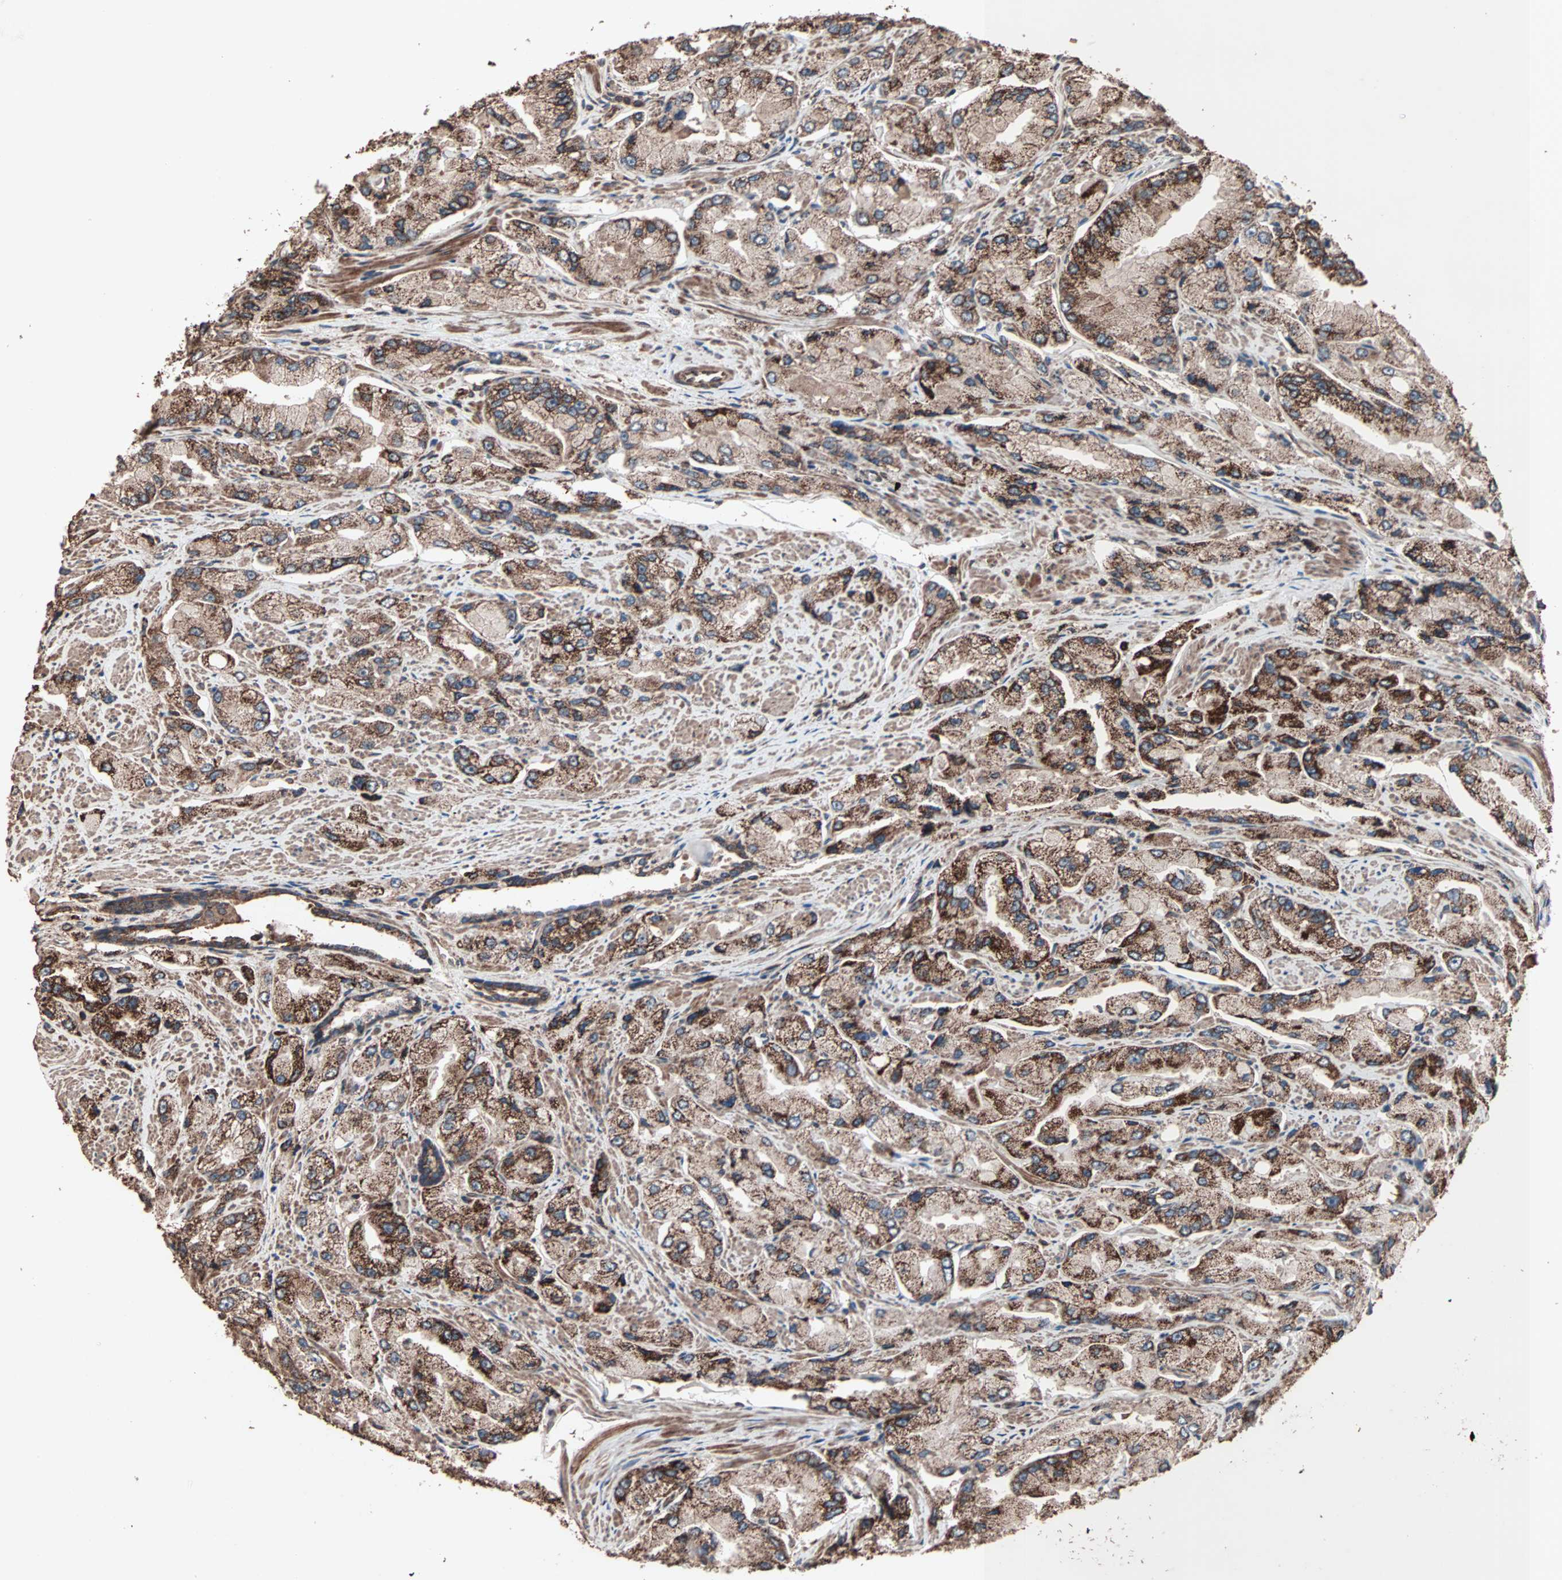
{"staining": {"intensity": "strong", "quantity": ">75%", "location": "cytoplasmic/membranous"}, "tissue": "prostate cancer", "cell_type": "Tumor cells", "image_type": "cancer", "snomed": [{"axis": "morphology", "description": "Adenocarcinoma, High grade"}, {"axis": "topography", "description": "Prostate"}], "caption": "Strong cytoplasmic/membranous protein staining is seen in approximately >75% of tumor cells in prostate high-grade adenocarcinoma.", "gene": "MRPL2", "patient": {"sex": "male", "age": 58}}